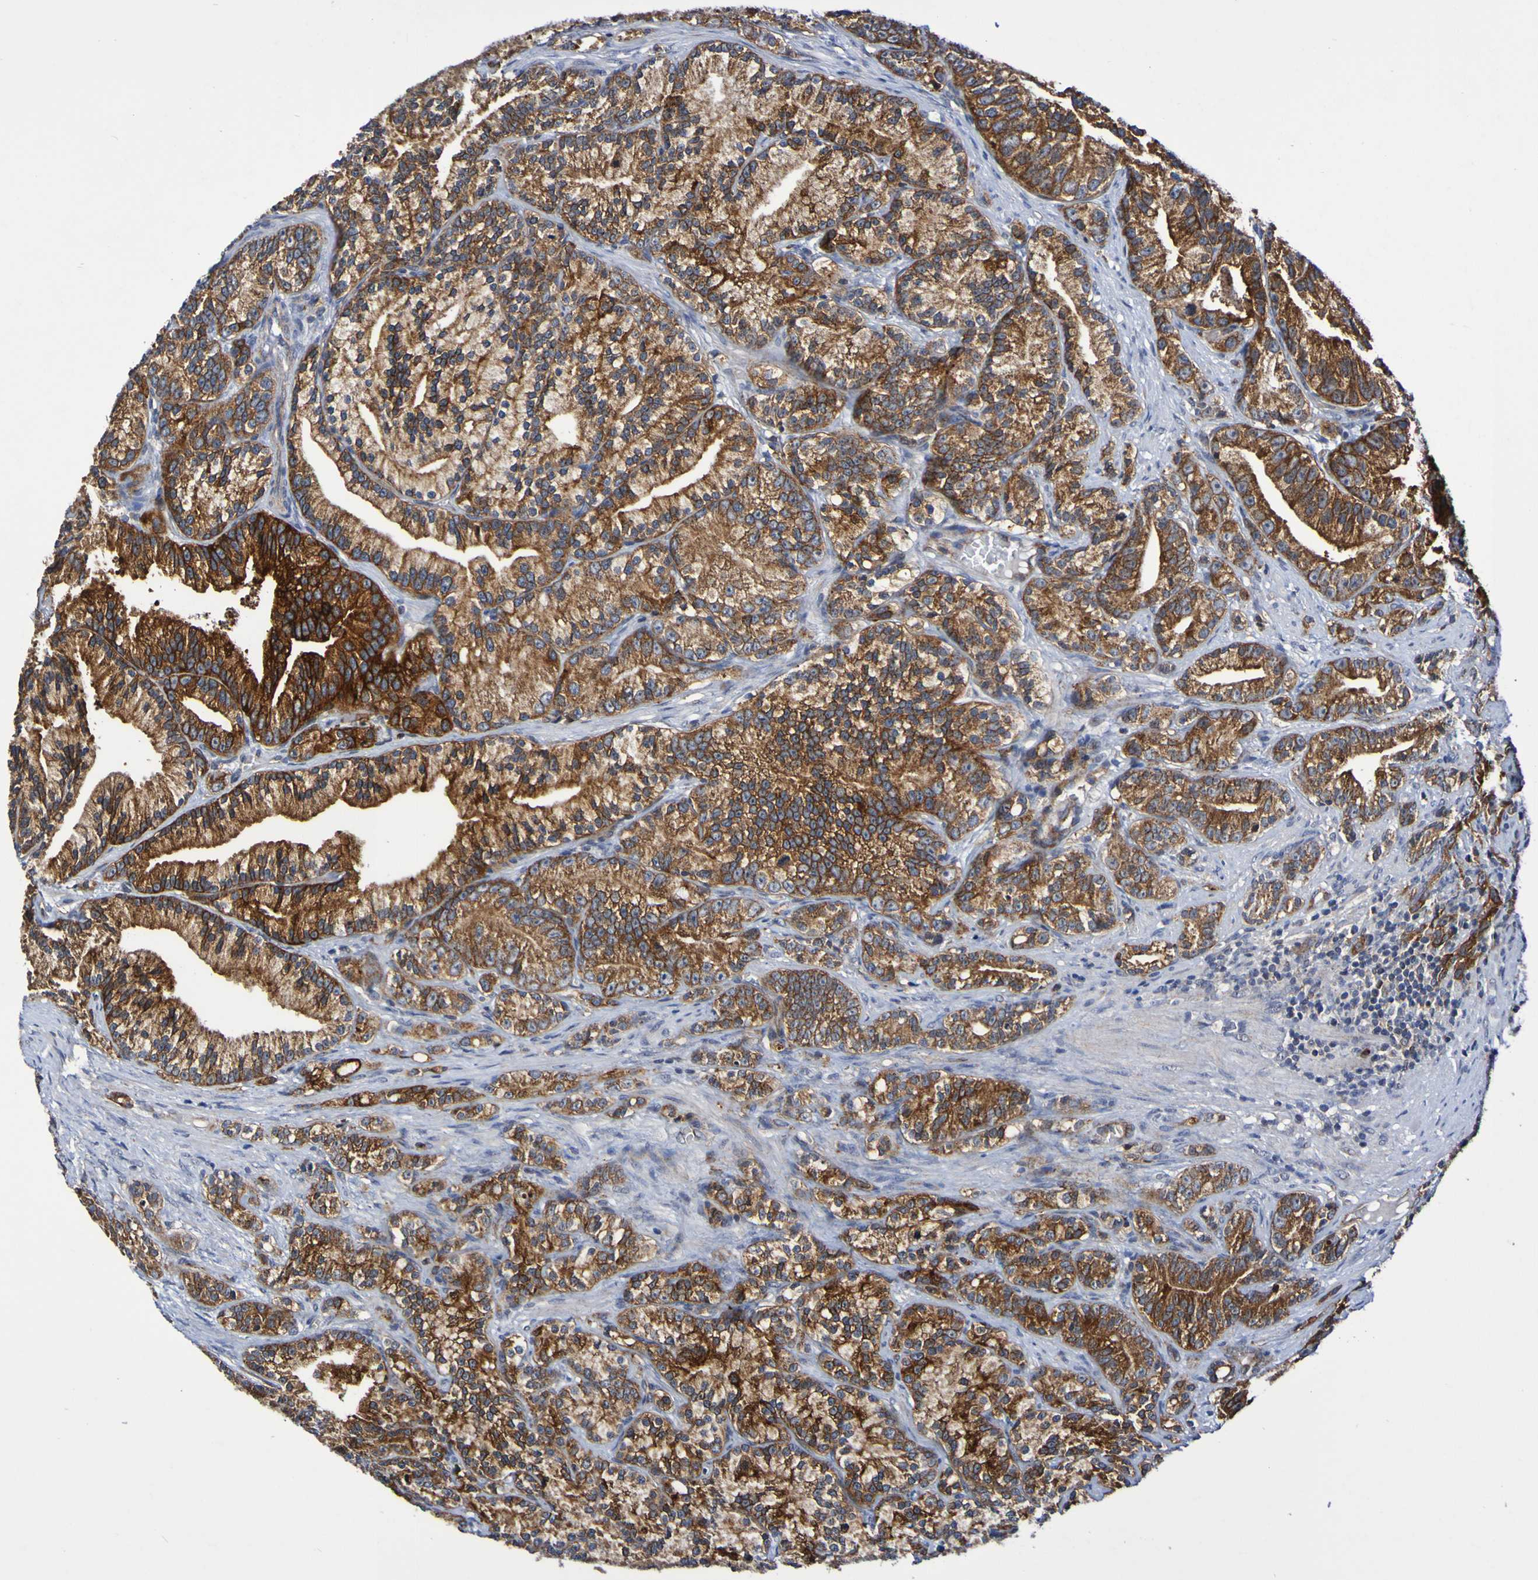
{"staining": {"intensity": "strong", "quantity": ">75%", "location": "cytoplasmic/membranous"}, "tissue": "prostate cancer", "cell_type": "Tumor cells", "image_type": "cancer", "snomed": [{"axis": "morphology", "description": "Adenocarcinoma, Low grade"}, {"axis": "topography", "description": "Prostate"}], "caption": "Immunohistochemistry of adenocarcinoma (low-grade) (prostate) exhibits high levels of strong cytoplasmic/membranous positivity in approximately >75% of tumor cells.", "gene": "GJB1", "patient": {"sex": "male", "age": 89}}